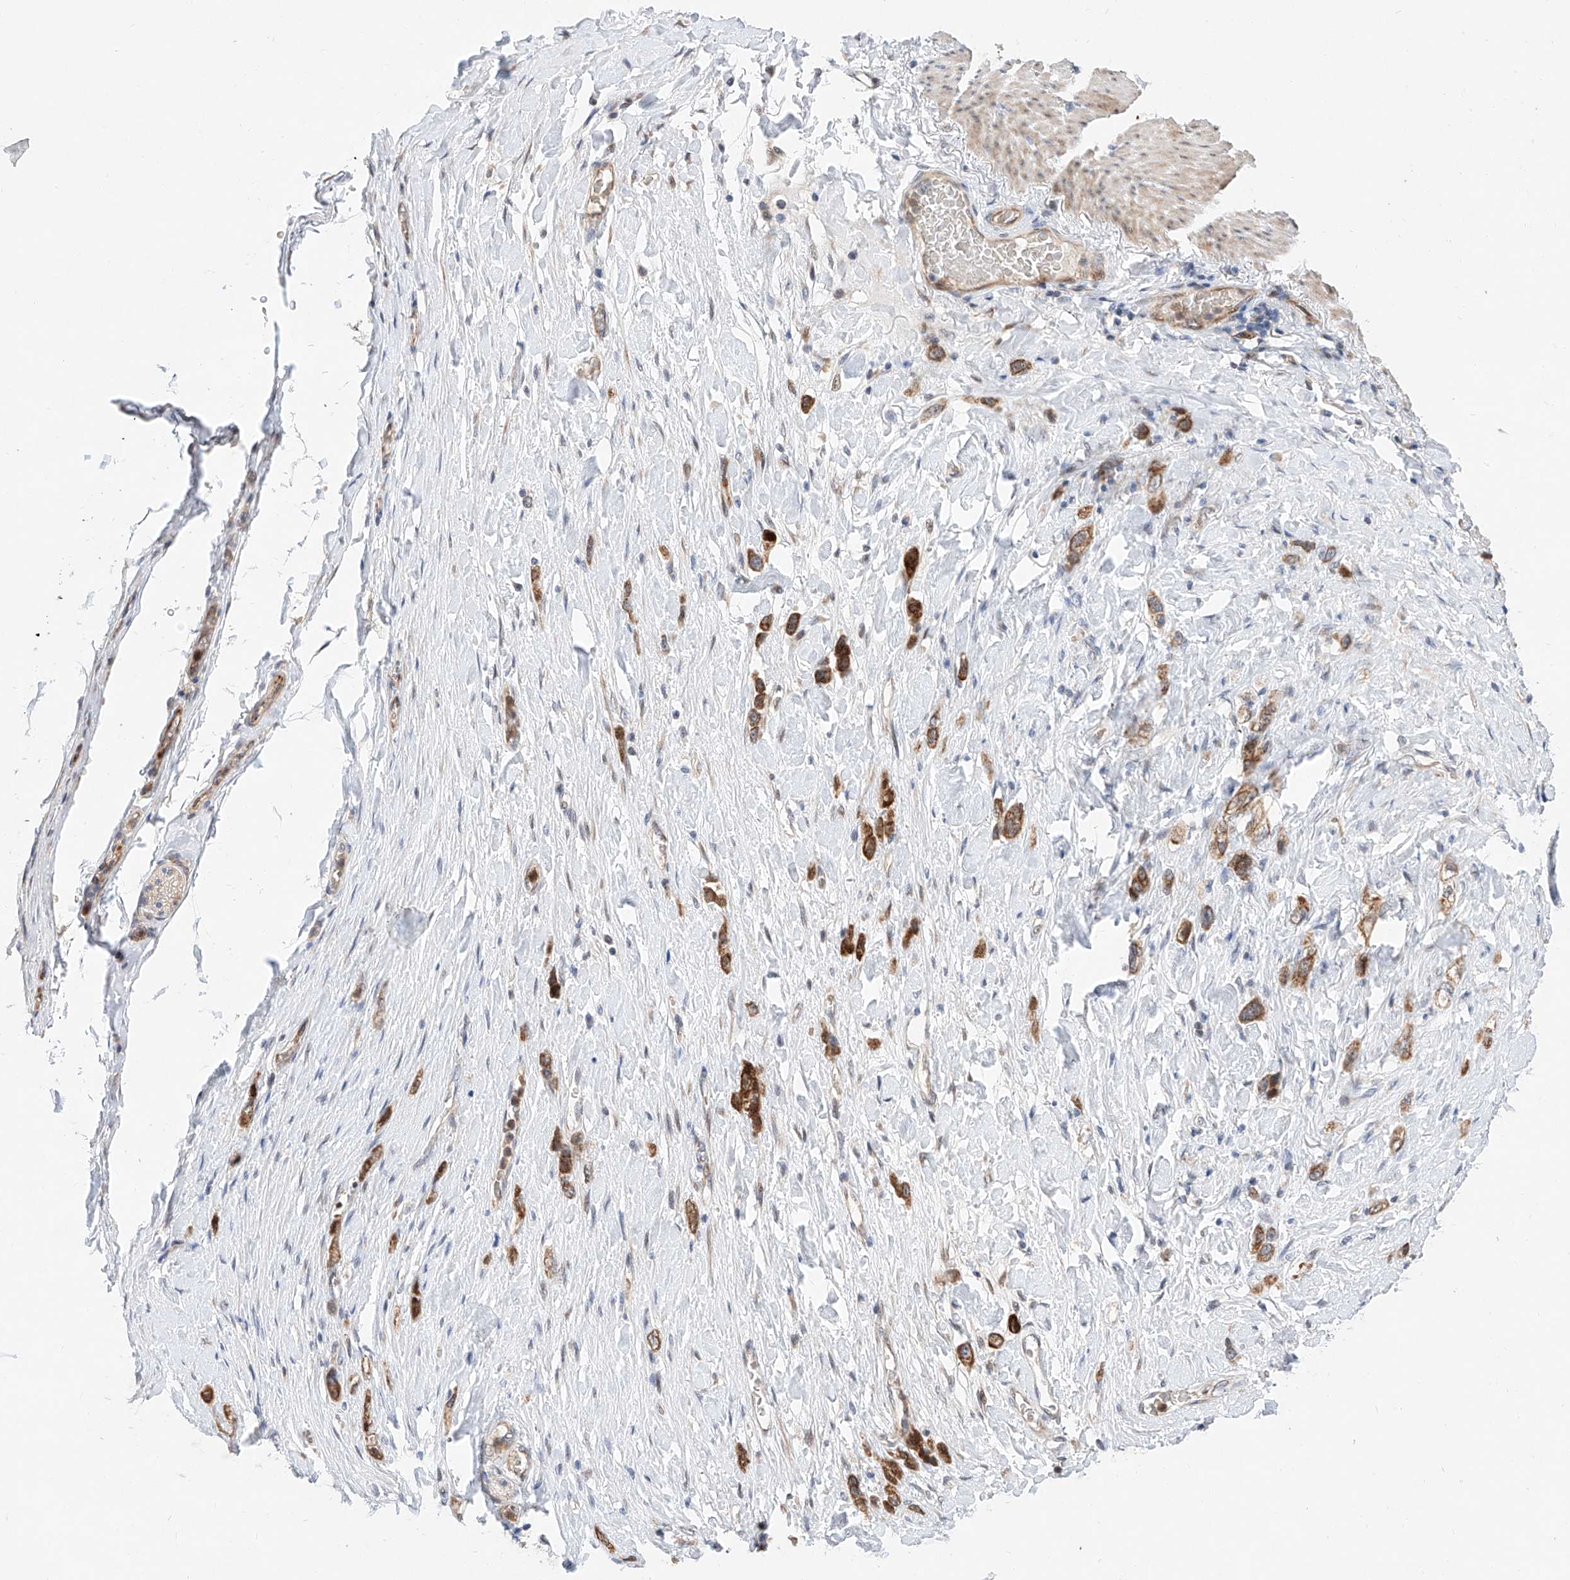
{"staining": {"intensity": "strong", "quantity": ">75%", "location": "cytoplasmic/membranous"}, "tissue": "stomach cancer", "cell_type": "Tumor cells", "image_type": "cancer", "snomed": [{"axis": "morphology", "description": "Adenocarcinoma, NOS"}, {"axis": "topography", "description": "Stomach"}], "caption": "An image of adenocarcinoma (stomach) stained for a protein exhibits strong cytoplasmic/membranous brown staining in tumor cells. (Stains: DAB in brown, nuclei in blue, Microscopy: brightfield microscopy at high magnification).", "gene": "FUCA2", "patient": {"sex": "female", "age": 65}}